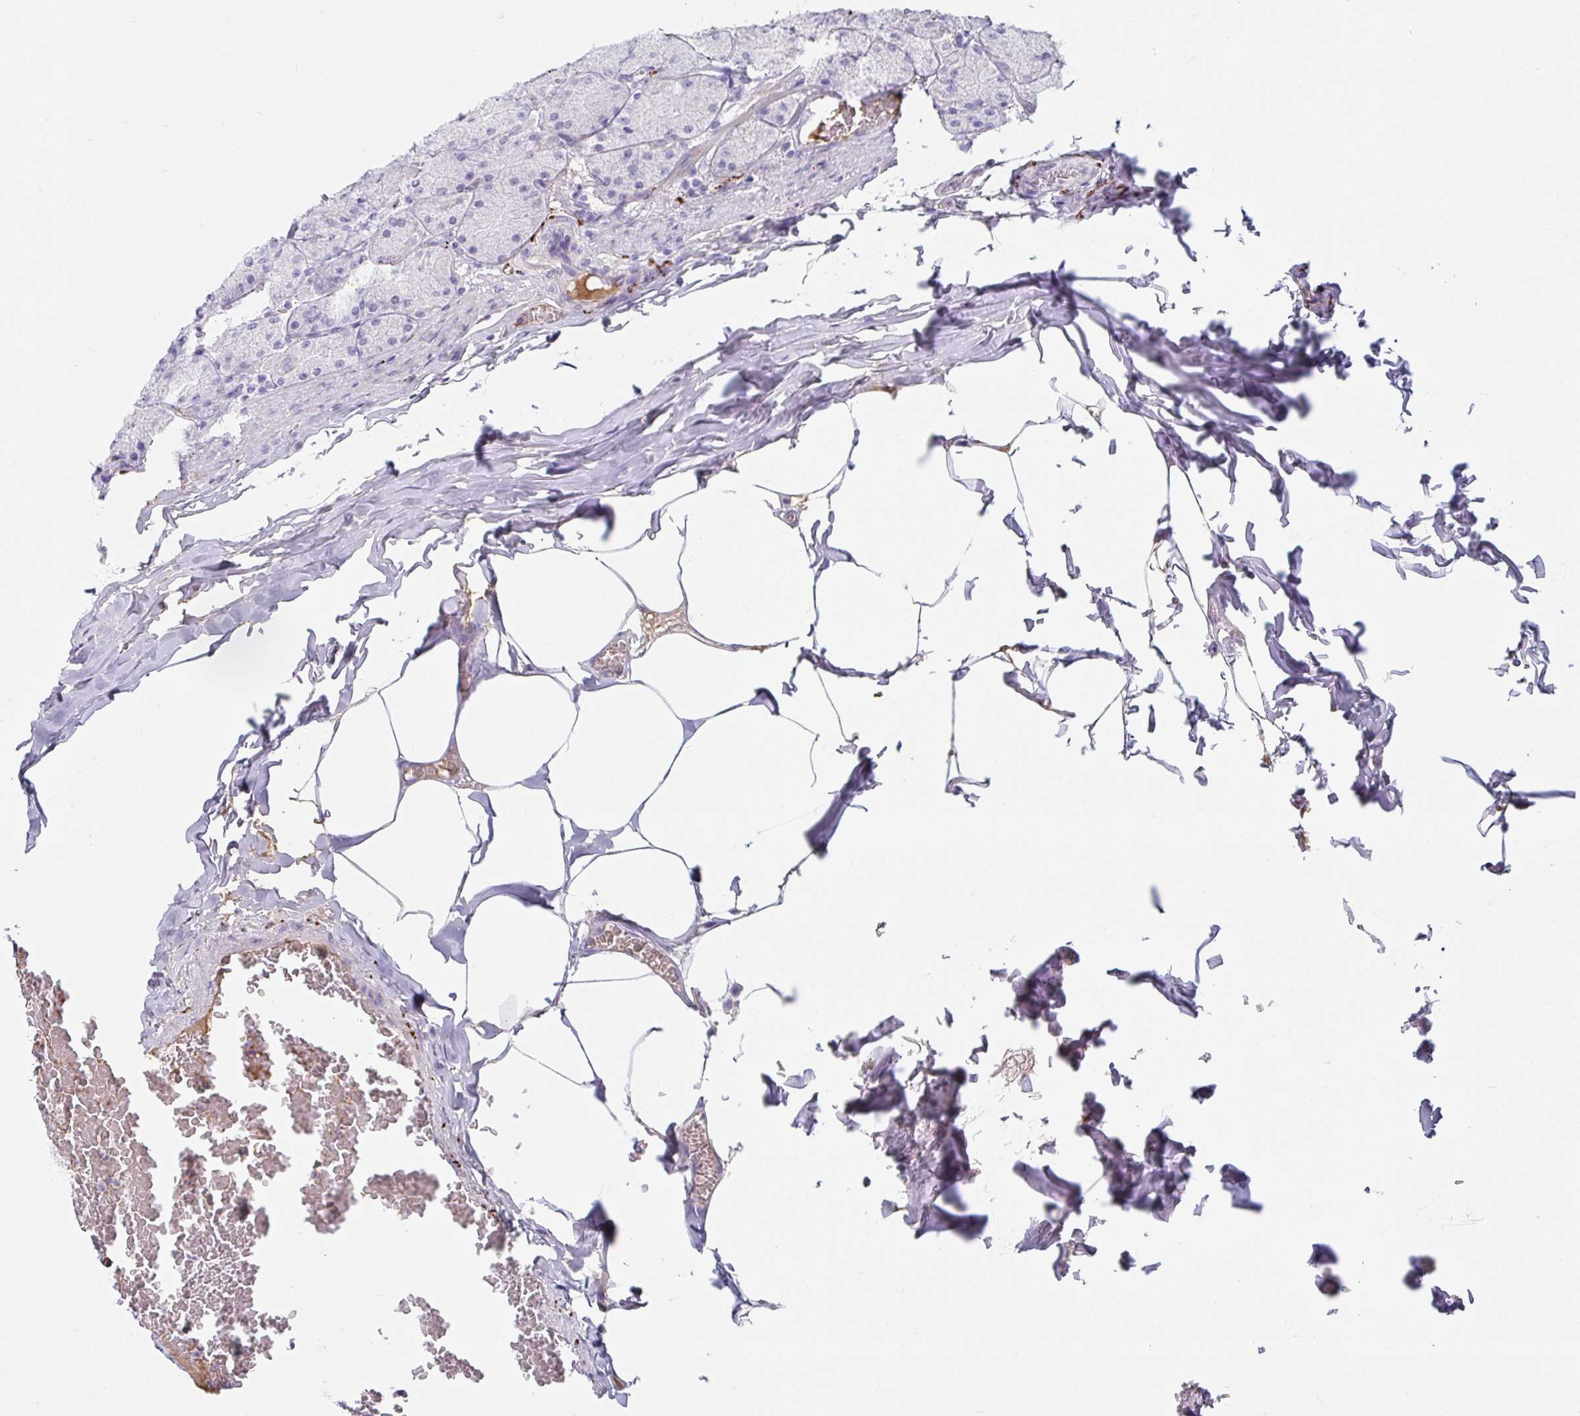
{"staining": {"intensity": "negative", "quantity": "none", "location": "none"}, "tissue": "stomach", "cell_type": "Glandular cells", "image_type": "normal", "snomed": [{"axis": "morphology", "description": "Normal tissue, NOS"}, {"axis": "topography", "description": "Stomach, upper"}], "caption": "The micrograph reveals no staining of glandular cells in unremarkable stomach. (IHC, brightfield microscopy, high magnification).", "gene": "NPY", "patient": {"sex": "female", "age": 56}}